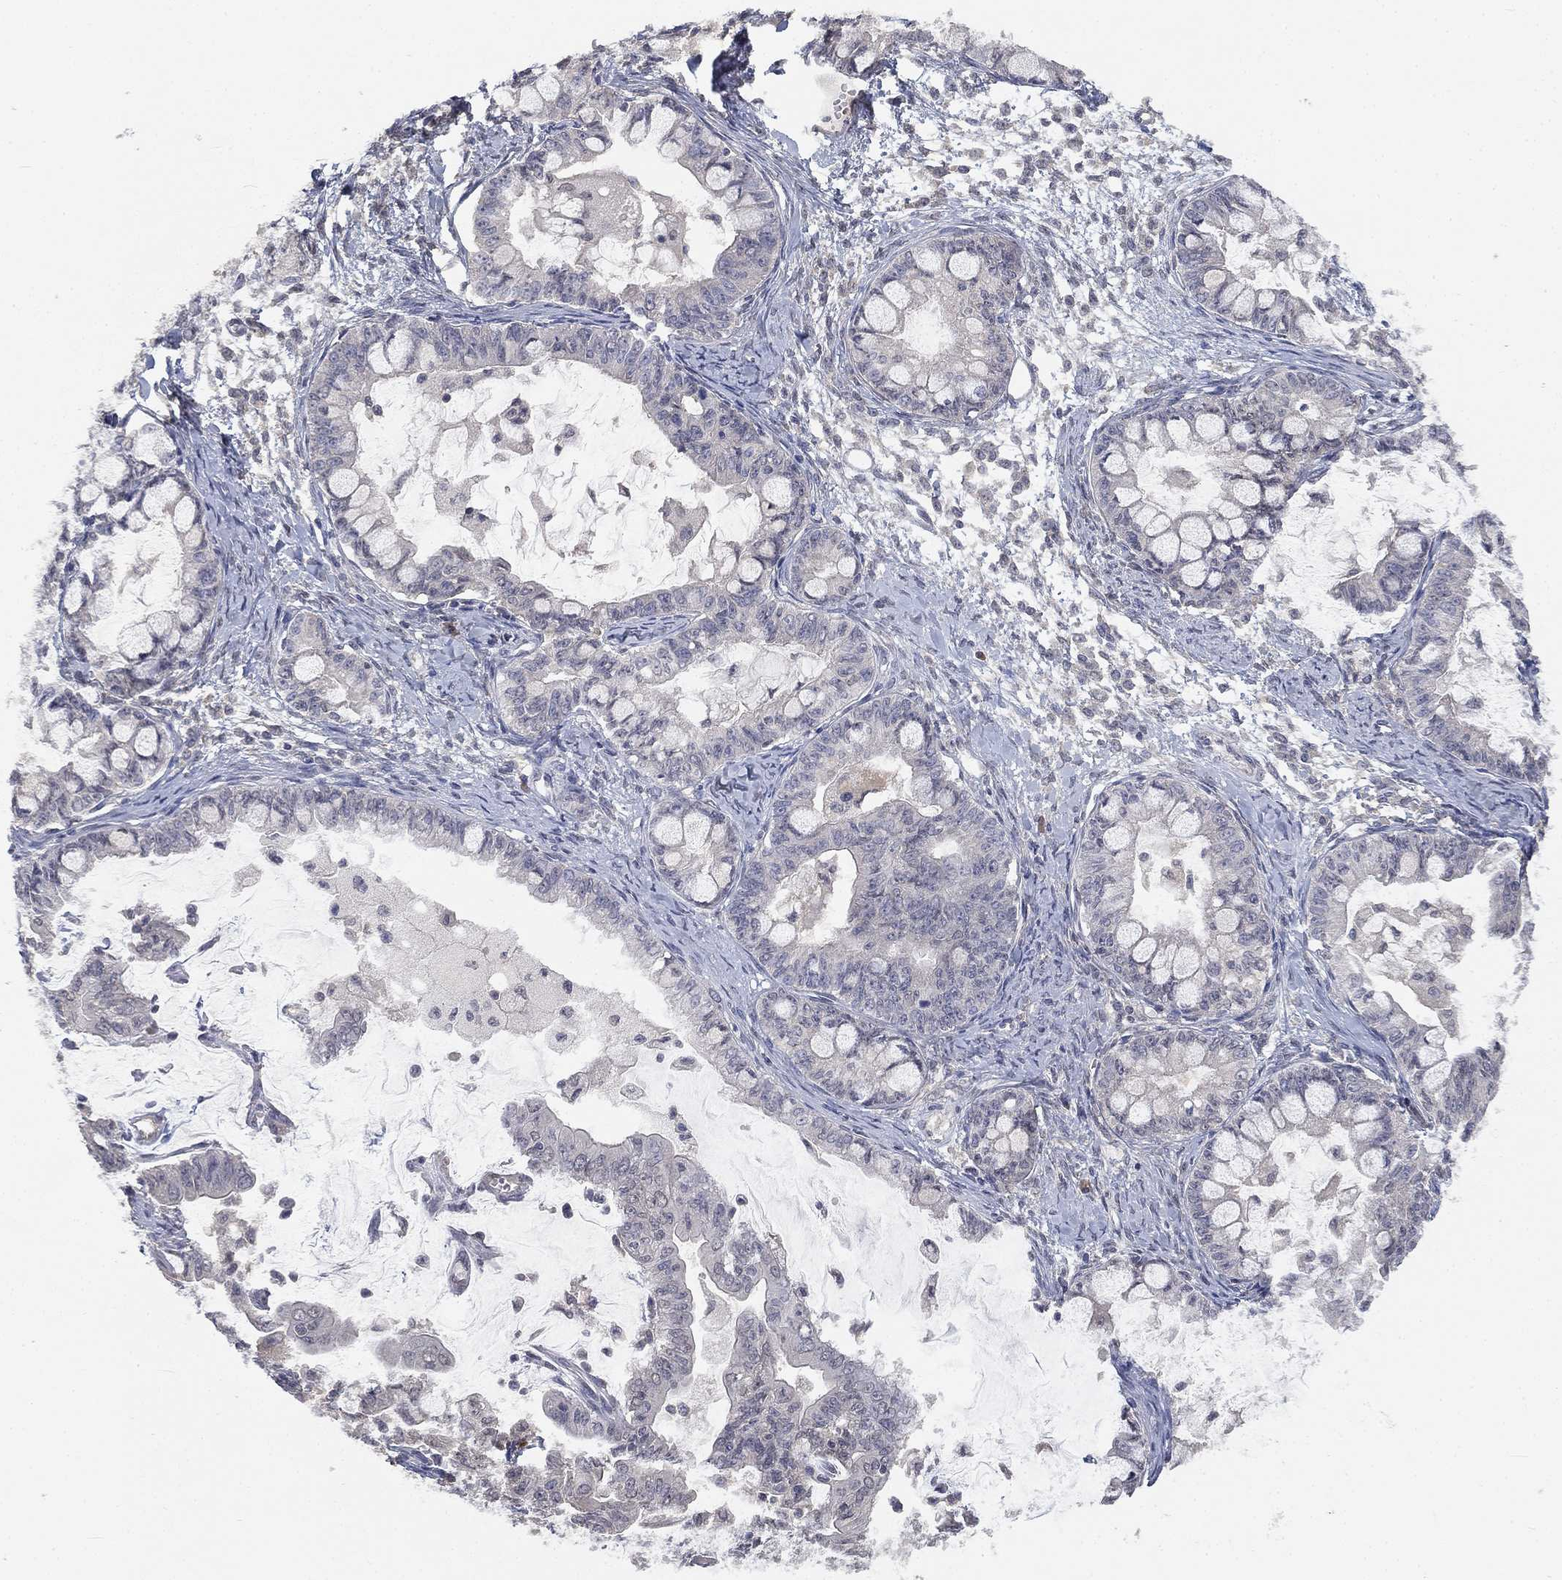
{"staining": {"intensity": "weak", "quantity": "<25%", "location": "cytoplasmic/membranous"}, "tissue": "ovarian cancer", "cell_type": "Tumor cells", "image_type": "cancer", "snomed": [{"axis": "morphology", "description": "Cystadenocarcinoma, mucinous, NOS"}, {"axis": "topography", "description": "Ovary"}], "caption": "Immunohistochemistry (IHC) micrograph of neoplastic tissue: ovarian mucinous cystadenocarcinoma stained with DAB (3,3'-diaminobenzidine) demonstrates no significant protein positivity in tumor cells.", "gene": "UBA5", "patient": {"sex": "female", "age": 63}}